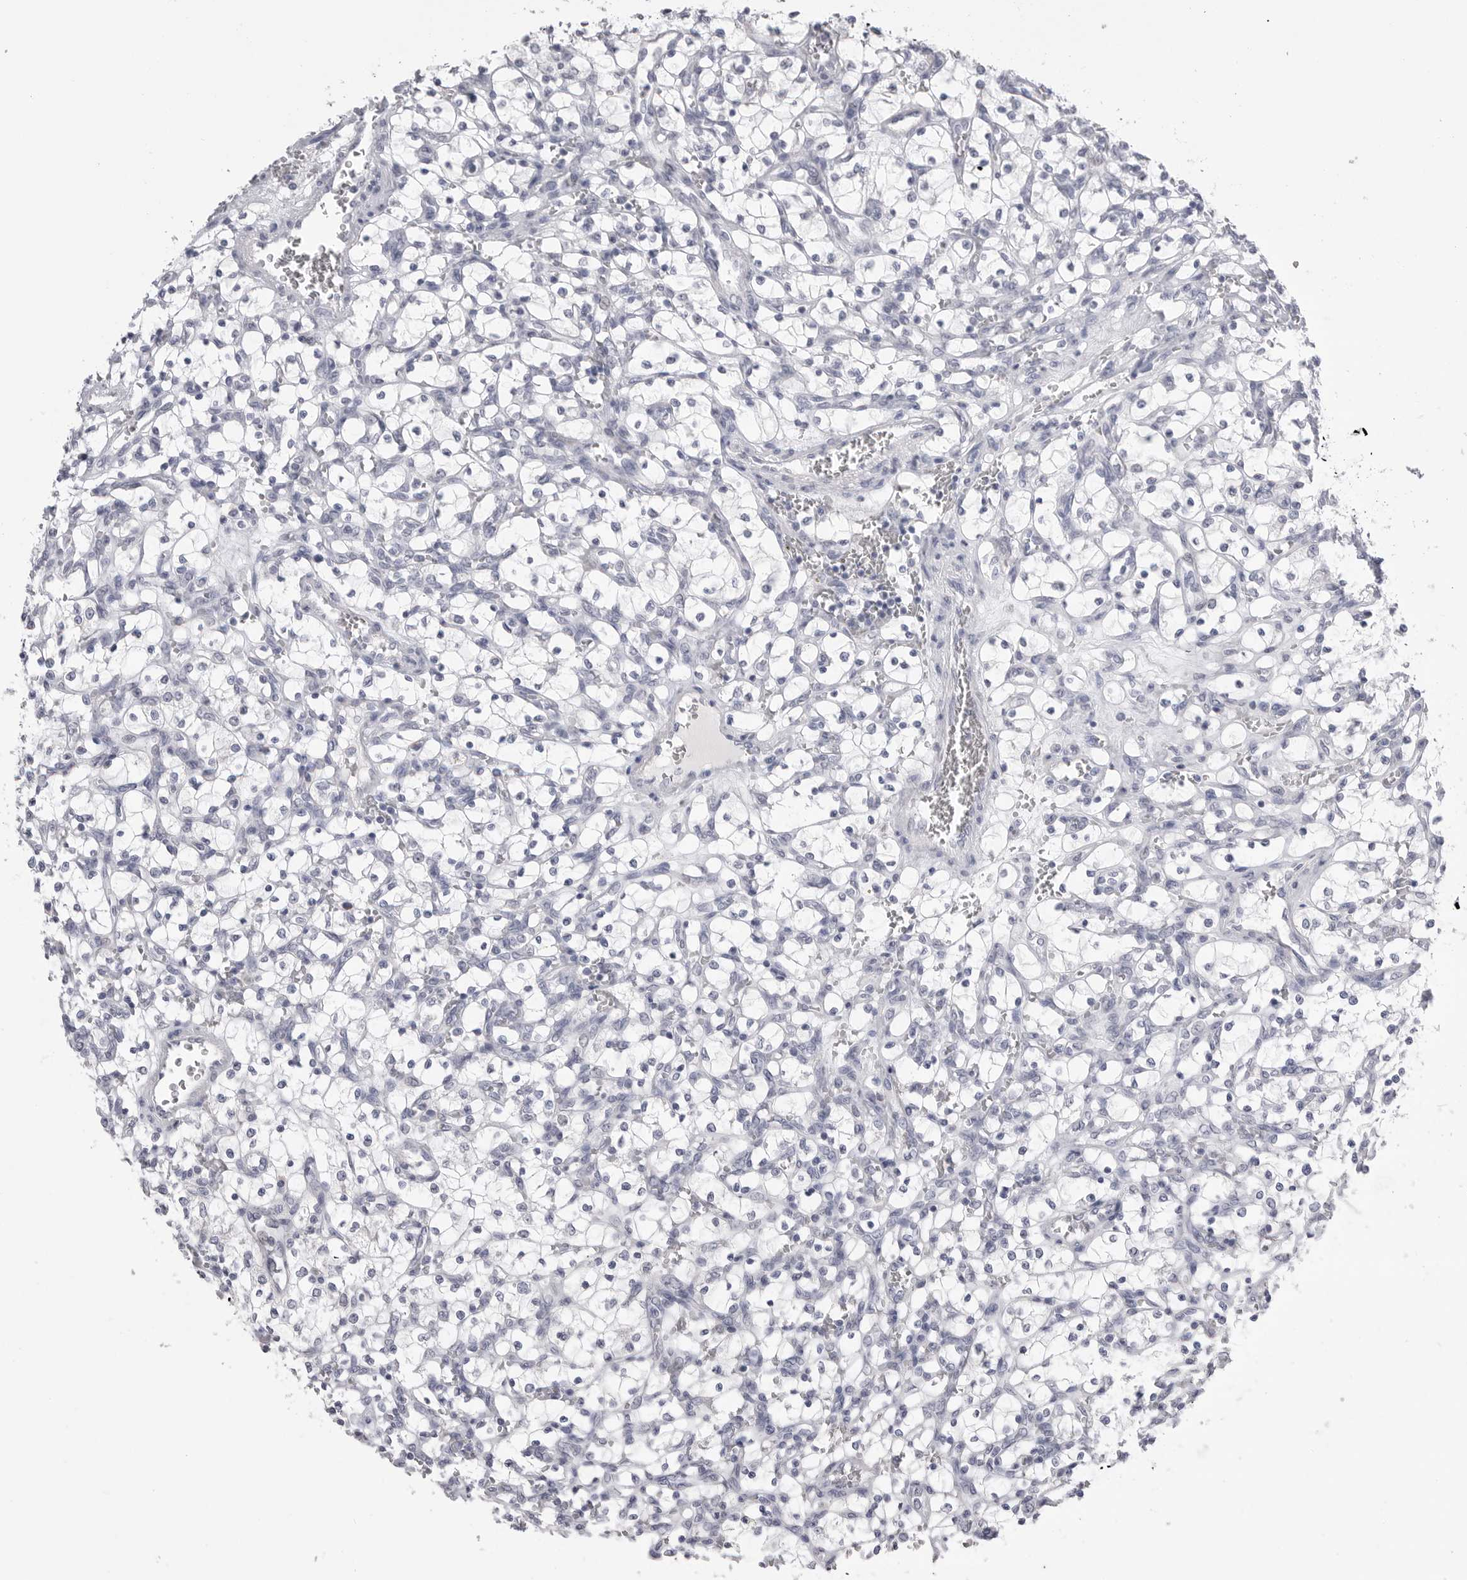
{"staining": {"intensity": "negative", "quantity": "none", "location": "none"}, "tissue": "renal cancer", "cell_type": "Tumor cells", "image_type": "cancer", "snomed": [{"axis": "morphology", "description": "Adenocarcinoma, NOS"}, {"axis": "topography", "description": "Kidney"}], "caption": "A histopathology image of renal cancer (adenocarcinoma) stained for a protein exhibits no brown staining in tumor cells.", "gene": "CPB1", "patient": {"sex": "female", "age": 69}}